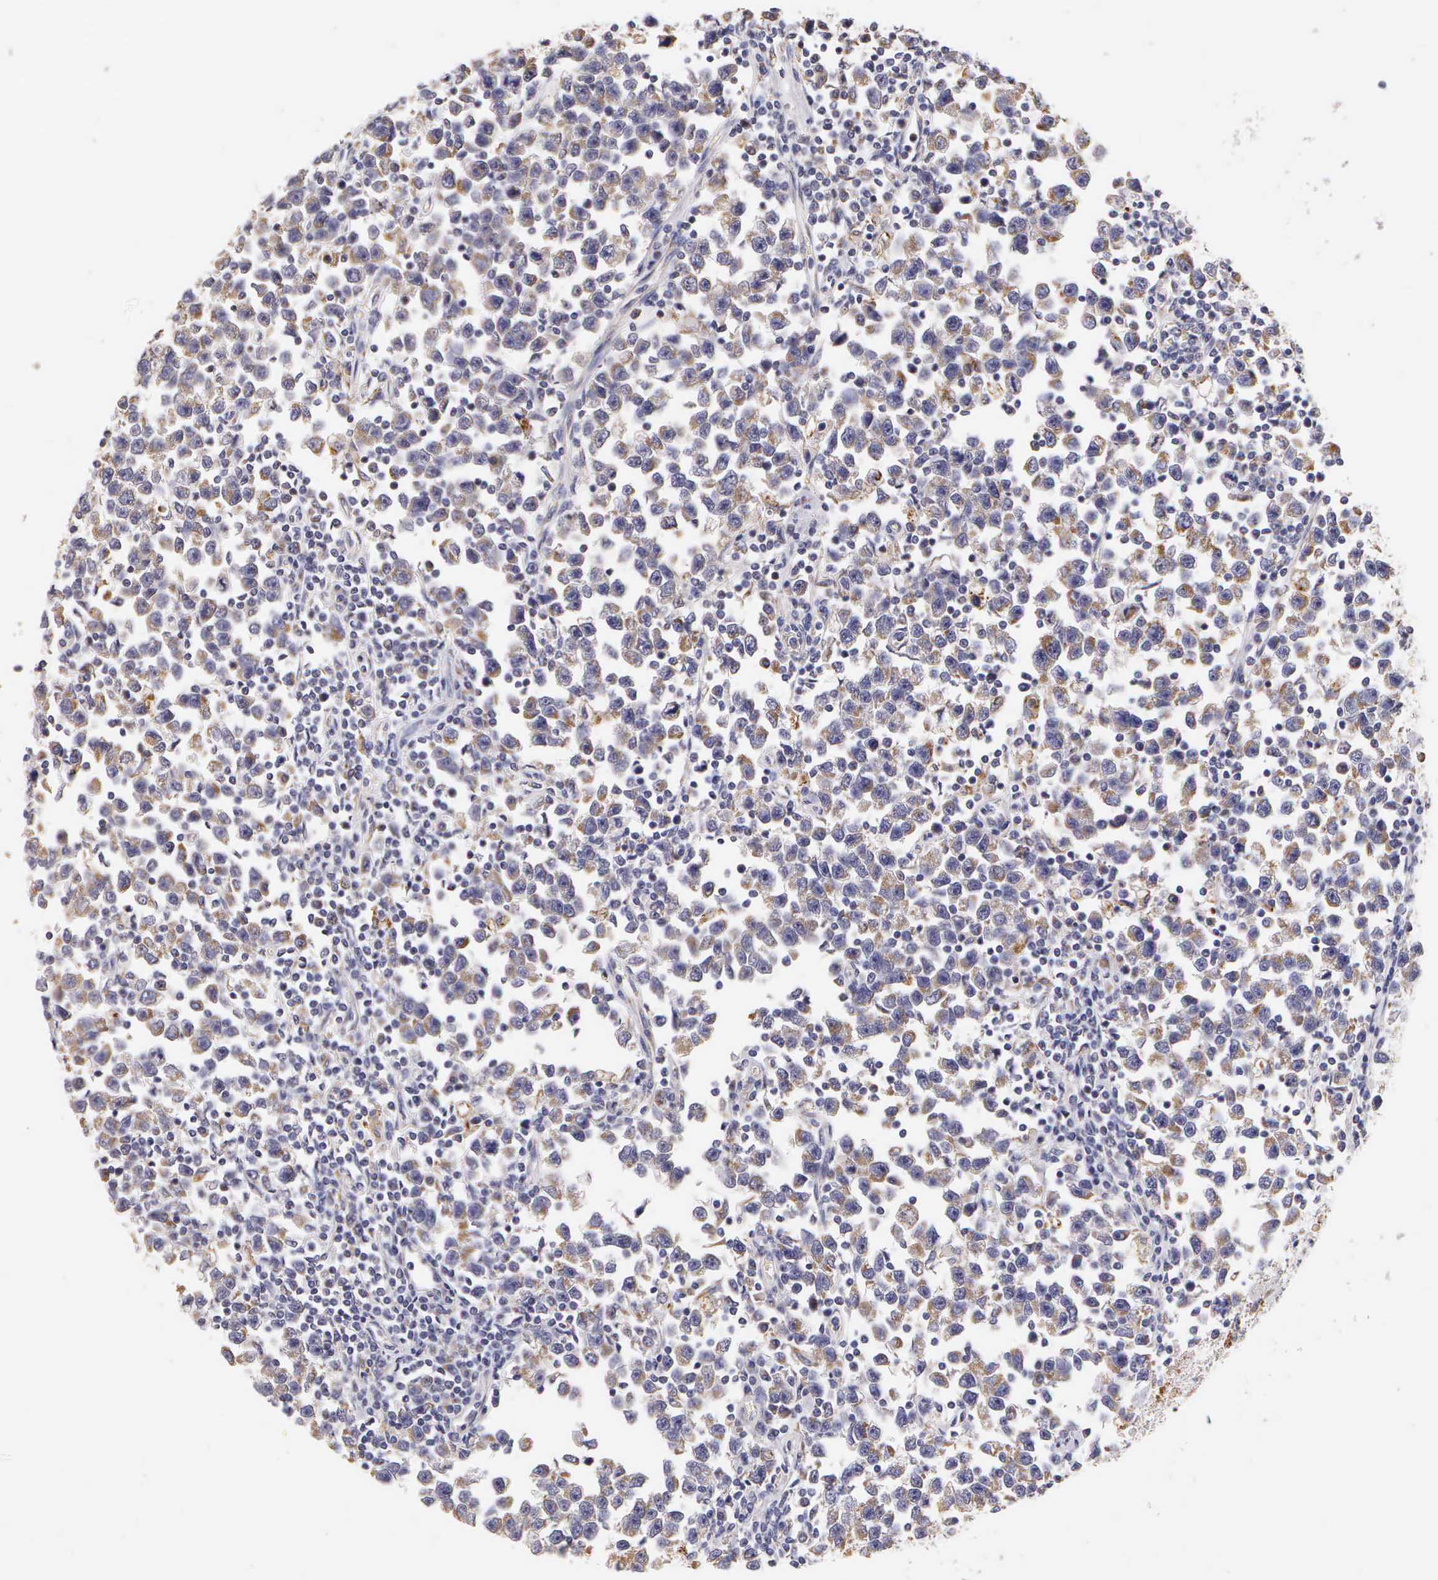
{"staining": {"intensity": "weak", "quantity": "25%-75%", "location": "cytoplasmic/membranous"}, "tissue": "testis cancer", "cell_type": "Tumor cells", "image_type": "cancer", "snomed": [{"axis": "morphology", "description": "Seminoma, NOS"}, {"axis": "topography", "description": "Testis"}], "caption": "The immunohistochemical stain shows weak cytoplasmic/membranous expression in tumor cells of testis cancer (seminoma) tissue.", "gene": "ESR1", "patient": {"sex": "male", "age": 43}}